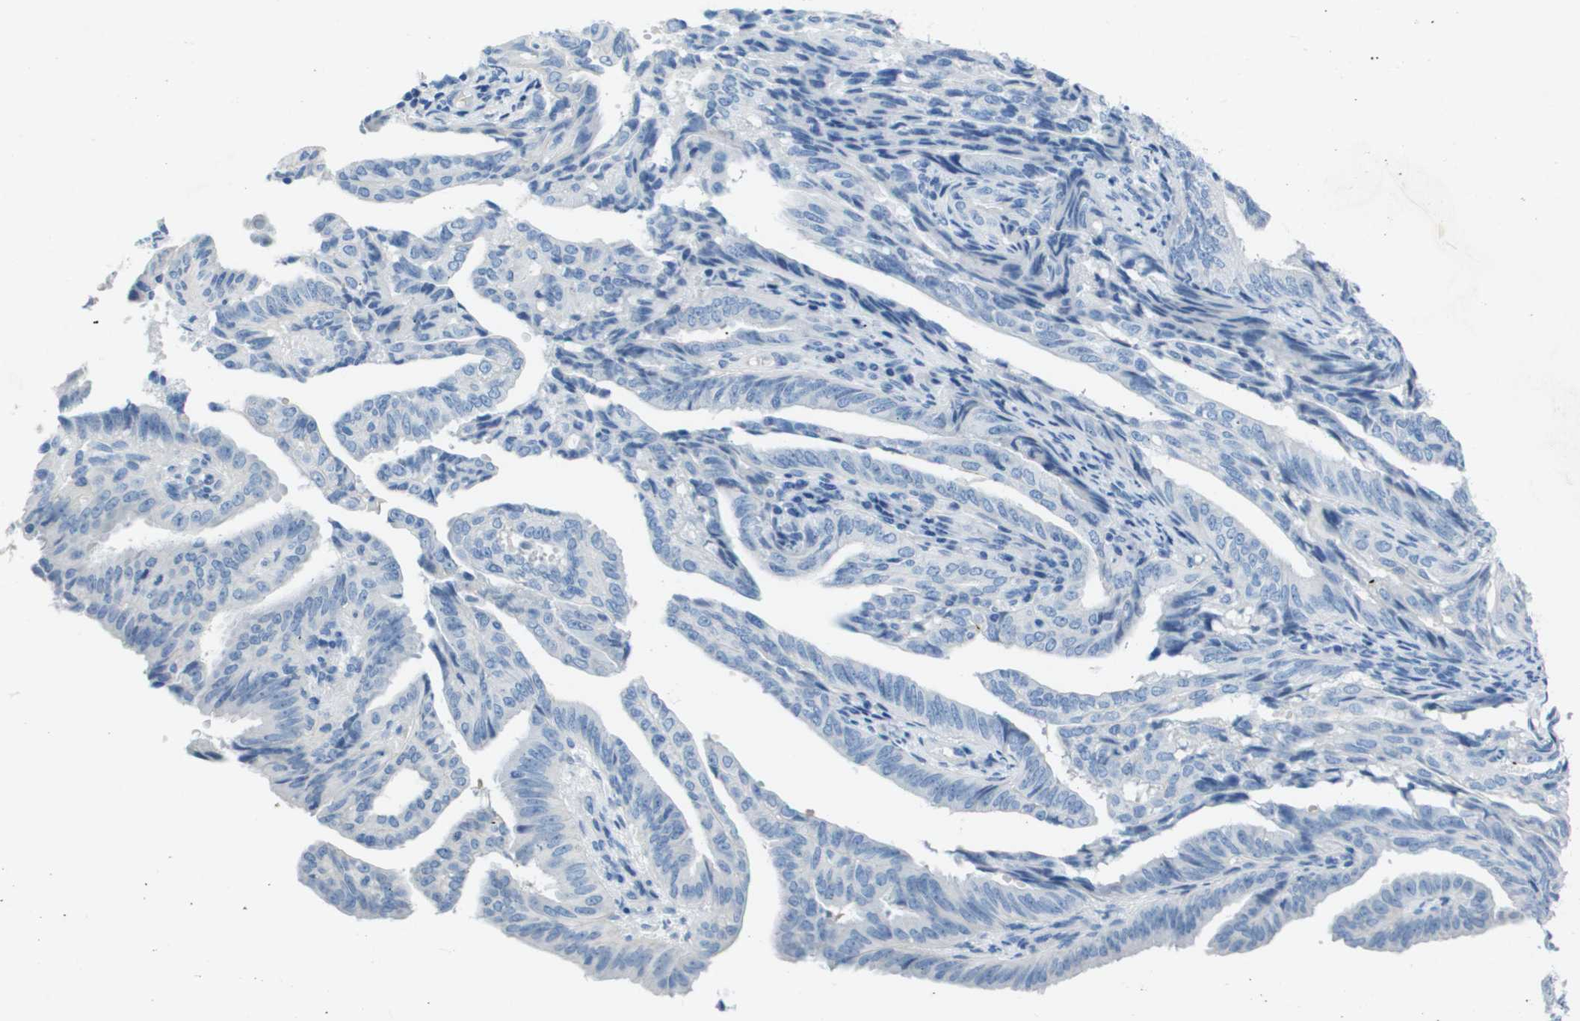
{"staining": {"intensity": "negative", "quantity": "none", "location": "none"}, "tissue": "endometrial cancer", "cell_type": "Tumor cells", "image_type": "cancer", "snomed": [{"axis": "morphology", "description": "Adenocarcinoma, NOS"}, {"axis": "topography", "description": "Endometrium"}], "caption": "Tumor cells show no significant positivity in adenocarcinoma (endometrial).", "gene": "NCS1", "patient": {"sex": "female", "age": 58}}